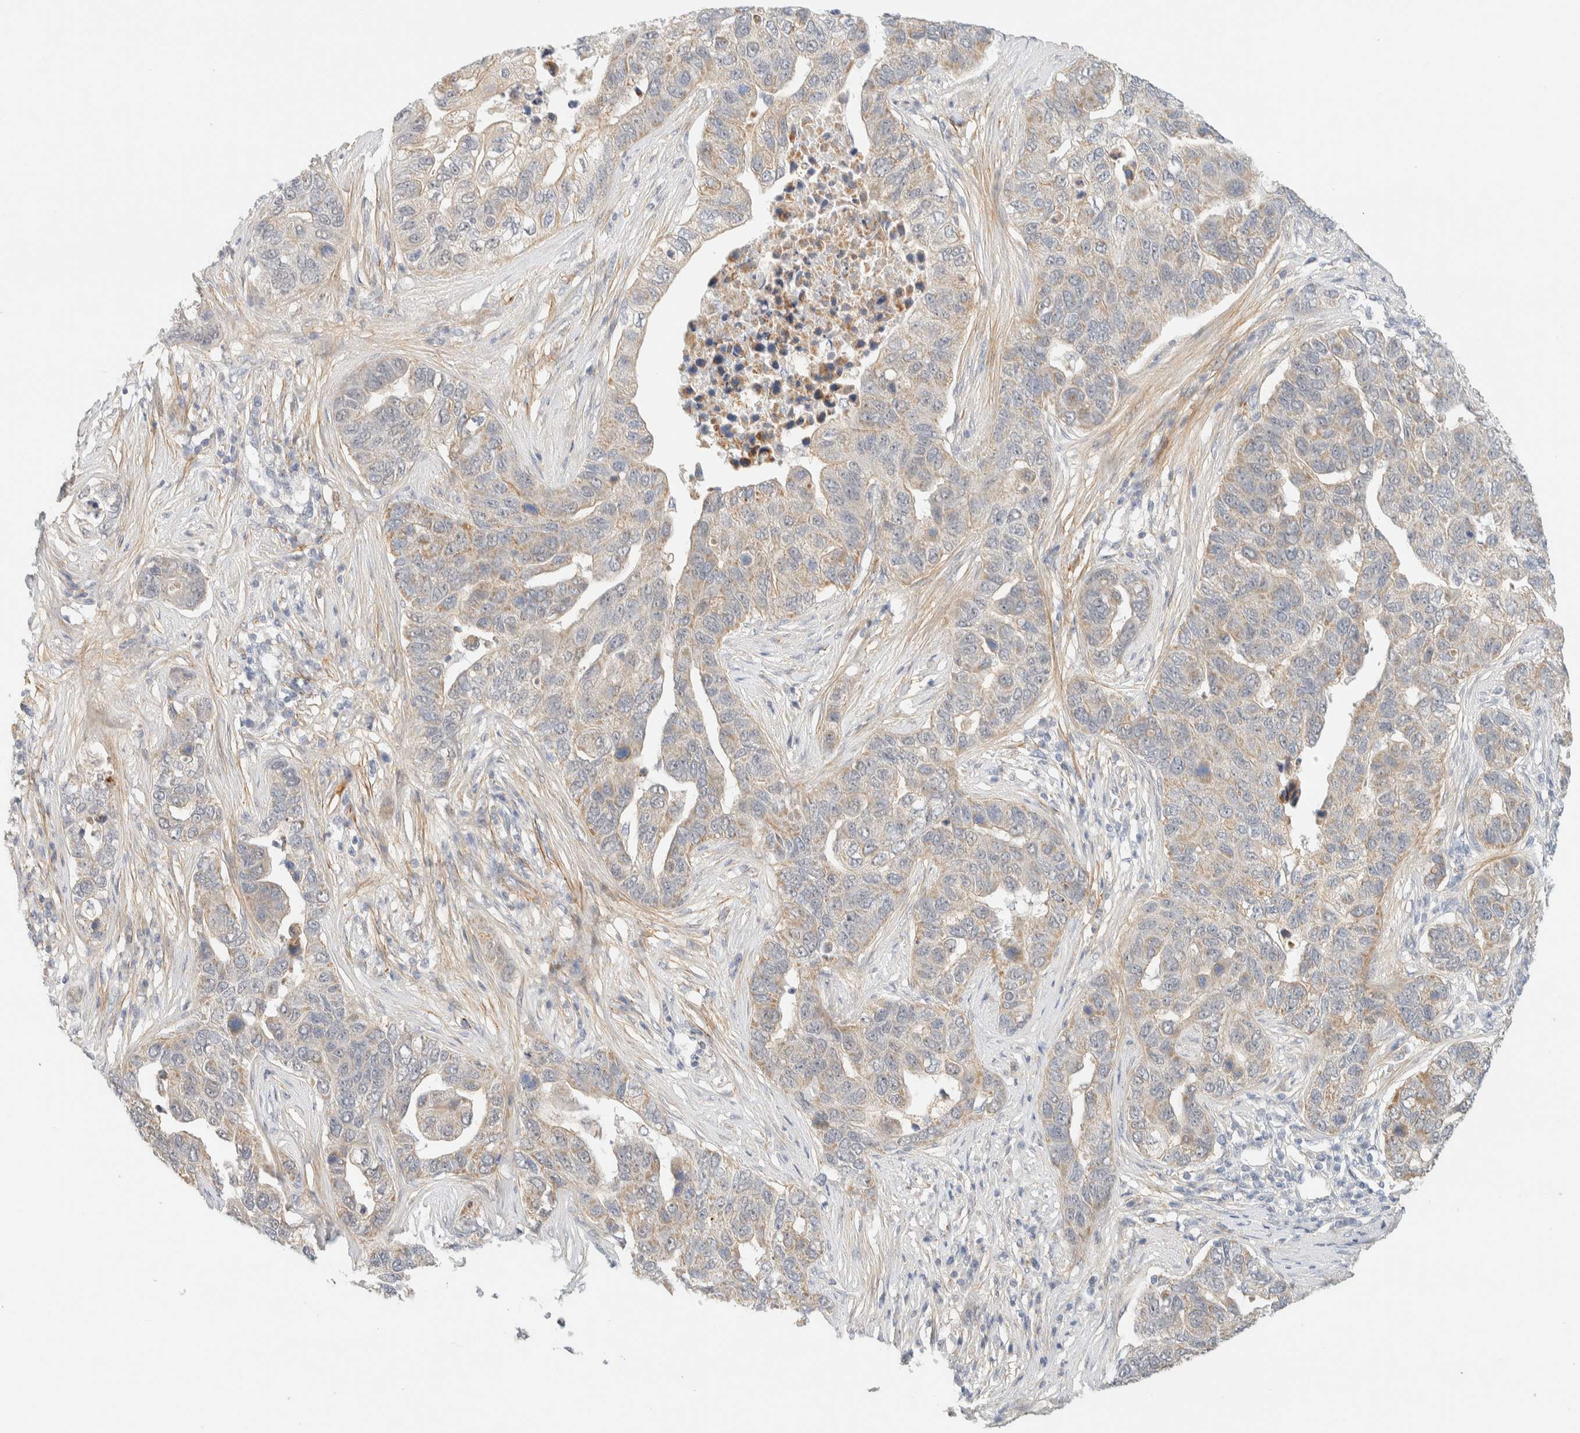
{"staining": {"intensity": "weak", "quantity": "25%-75%", "location": "cytoplasmic/membranous"}, "tissue": "pancreatic cancer", "cell_type": "Tumor cells", "image_type": "cancer", "snomed": [{"axis": "morphology", "description": "Adenocarcinoma, NOS"}, {"axis": "topography", "description": "Pancreas"}], "caption": "Adenocarcinoma (pancreatic) stained with a brown dye exhibits weak cytoplasmic/membranous positive expression in about 25%-75% of tumor cells.", "gene": "TNK1", "patient": {"sex": "female", "age": 61}}